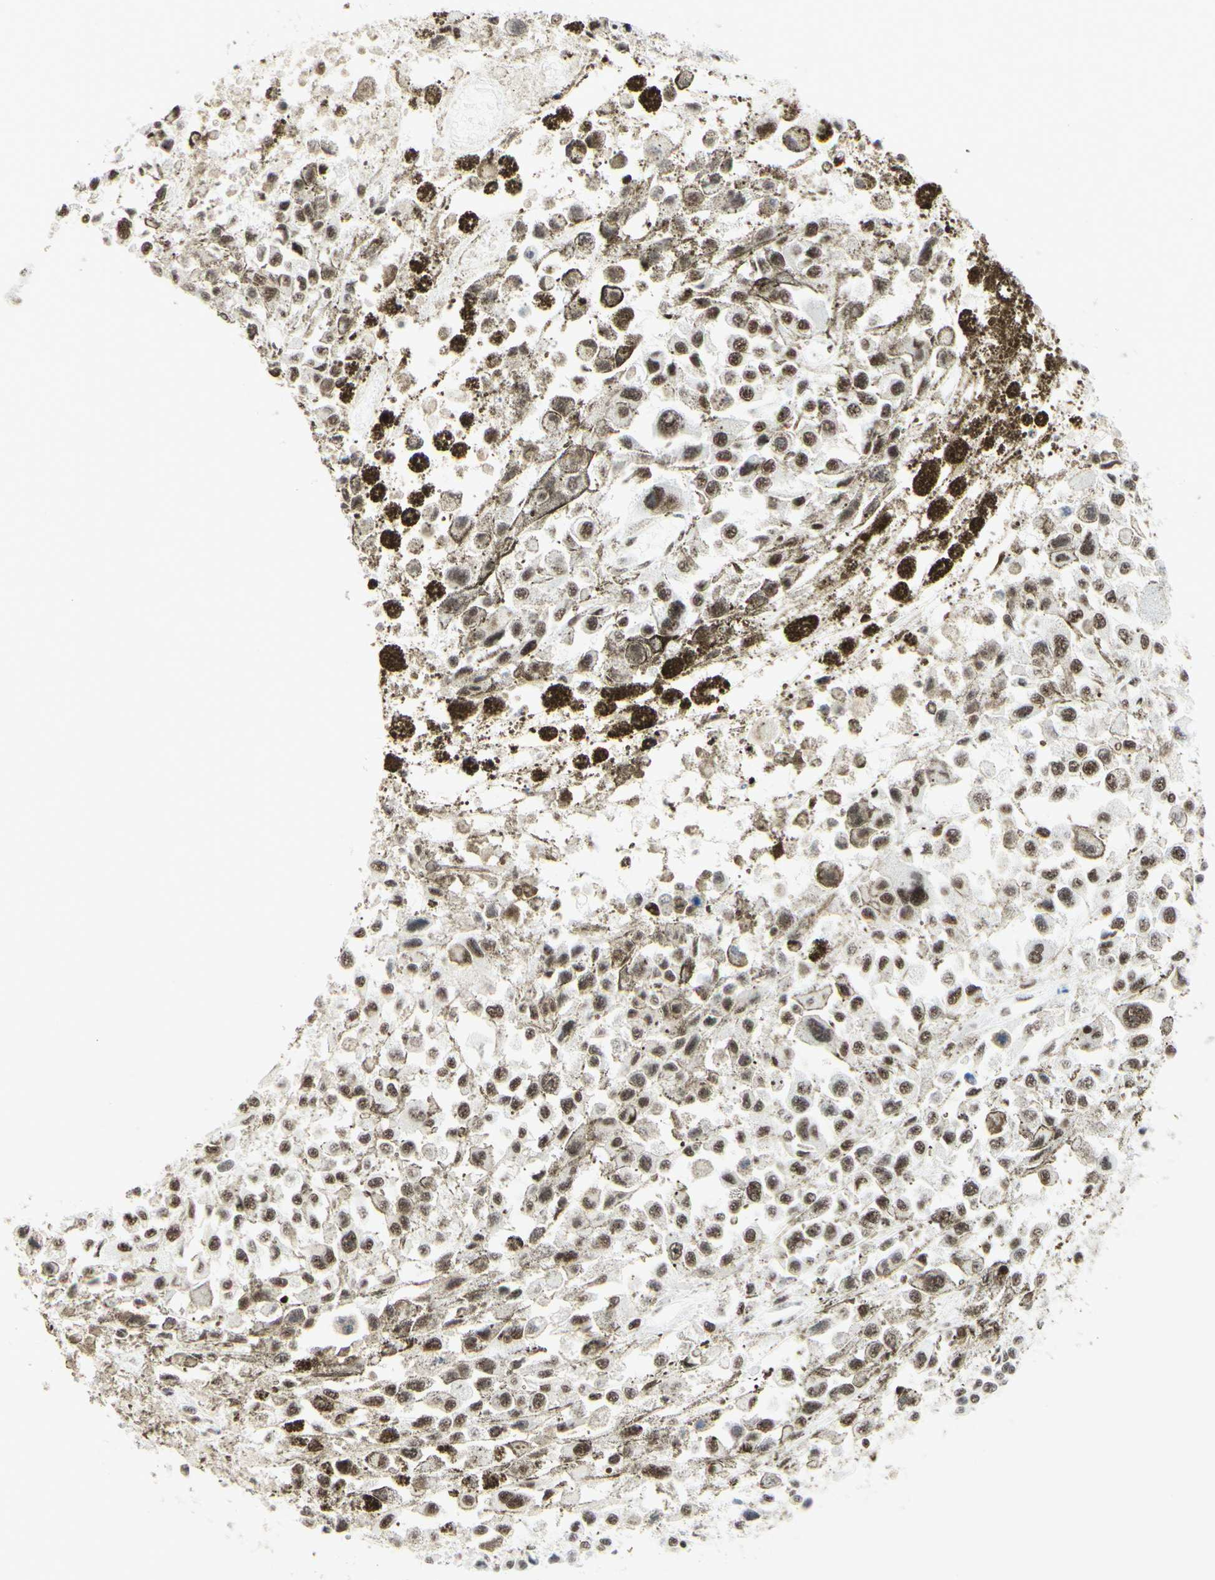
{"staining": {"intensity": "moderate", "quantity": ">75%", "location": "nuclear"}, "tissue": "melanoma", "cell_type": "Tumor cells", "image_type": "cancer", "snomed": [{"axis": "morphology", "description": "Malignant melanoma, Metastatic site"}, {"axis": "topography", "description": "Lymph node"}], "caption": "DAB immunohistochemical staining of human malignant melanoma (metastatic site) reveals moderate nuclear protein staining in about >75% of tumor cells.", "gene": "WTAP", "patient": {"sex": "male", "age": 59}}